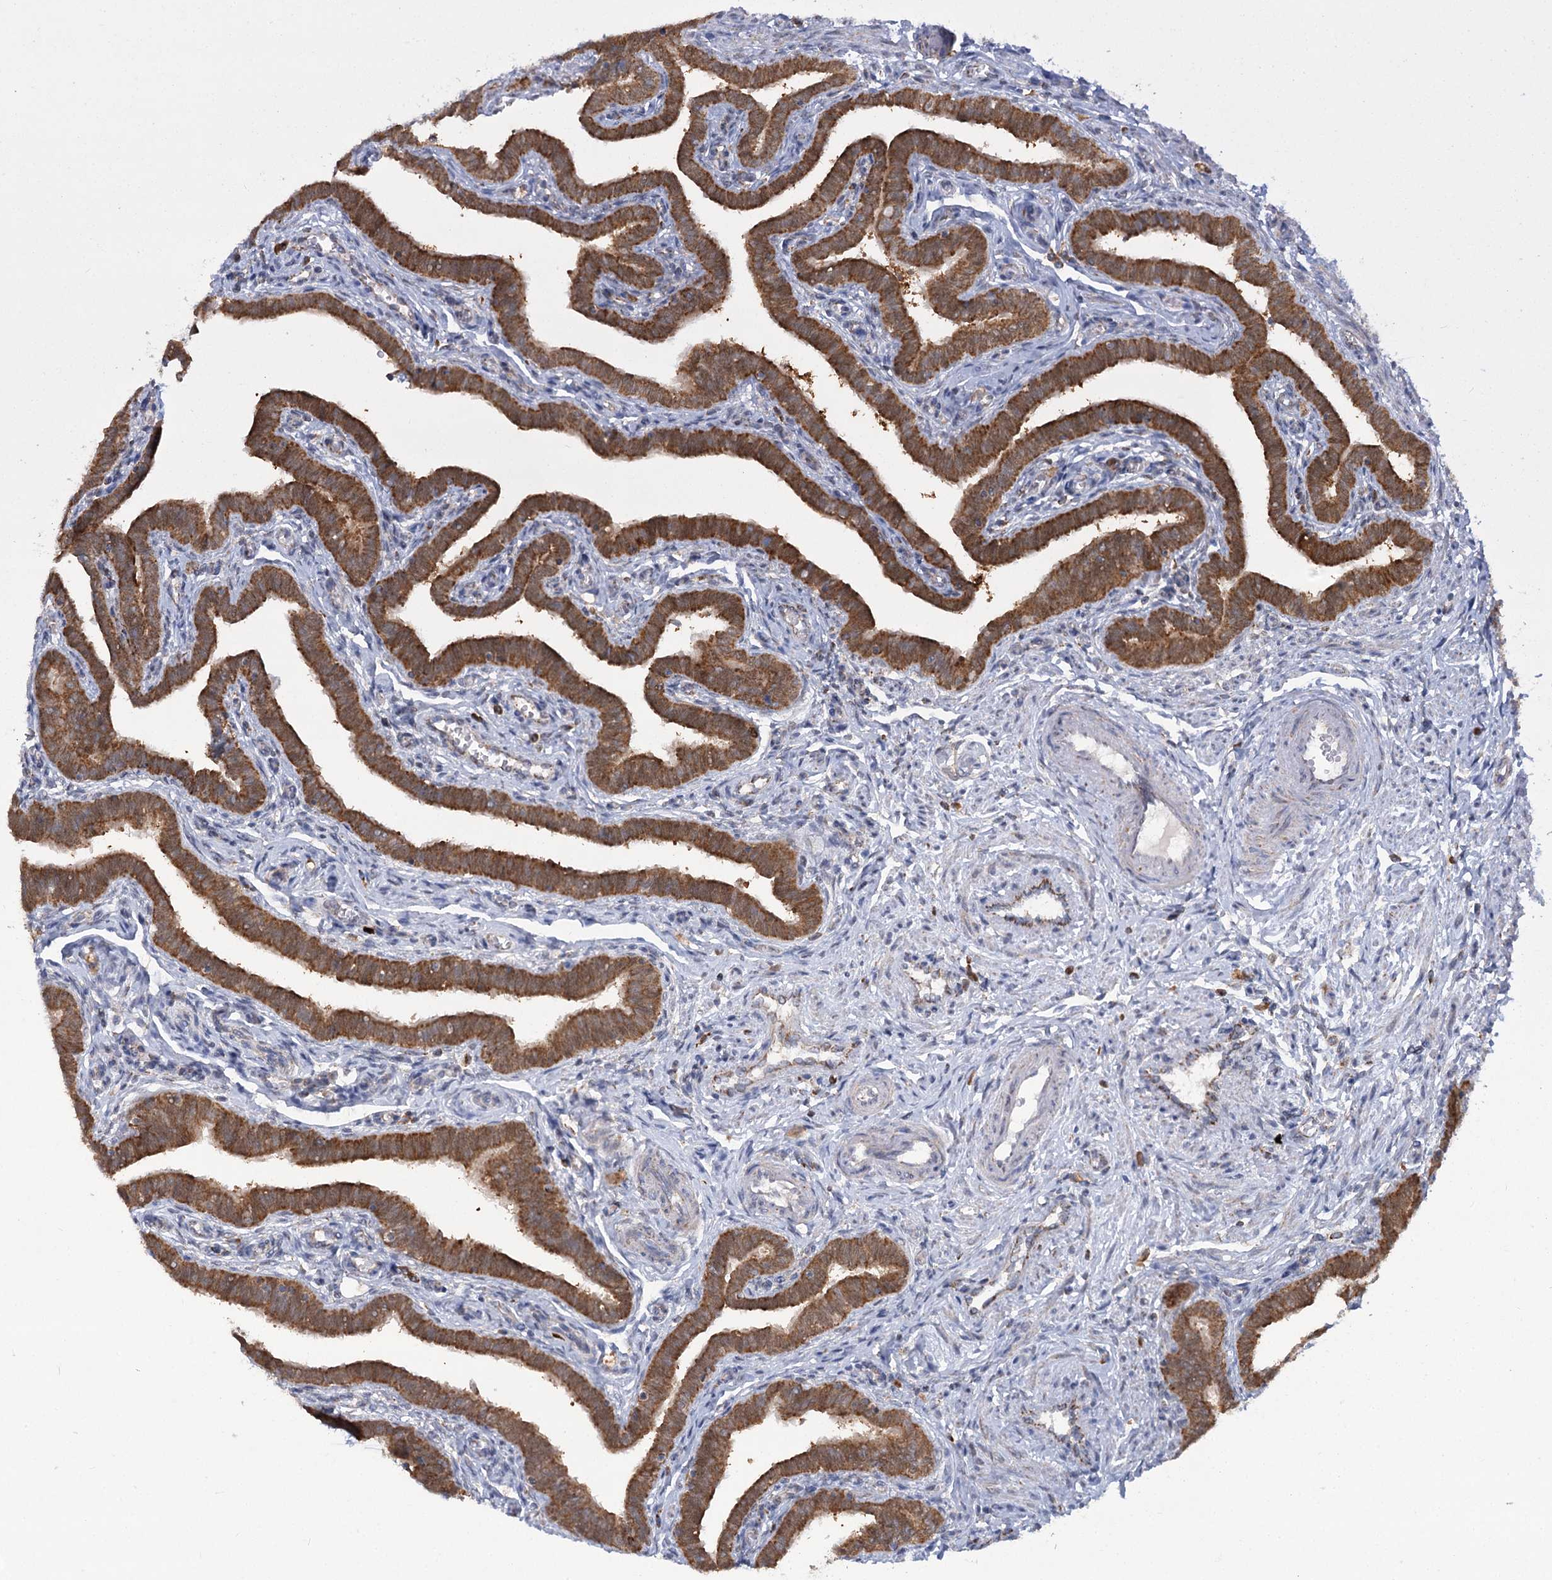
{"staining": {"intensity": "strong", "quantity": ">75%", "location": "cytoplasmic/membranous,nuclear"}, "tissue": "fallopian tube", "cell_type": "Glandular cells", "image_type": "normal", "snomed": [{"axis": "morphology", "description": "Normal tissue, NOS"}, {"axis": "topography", "description": "Fallopian tube"}], "caption": "High-power microscopy captured an immunohistochemistry (IHC) histopathology image of benign fallopian tube, revealing strong cytoplasmic/membranous,nuclear staining in about >75% of glandular cells.", "gene": "TAS1R1", "patient": {"sex": "female", "age": 36}}